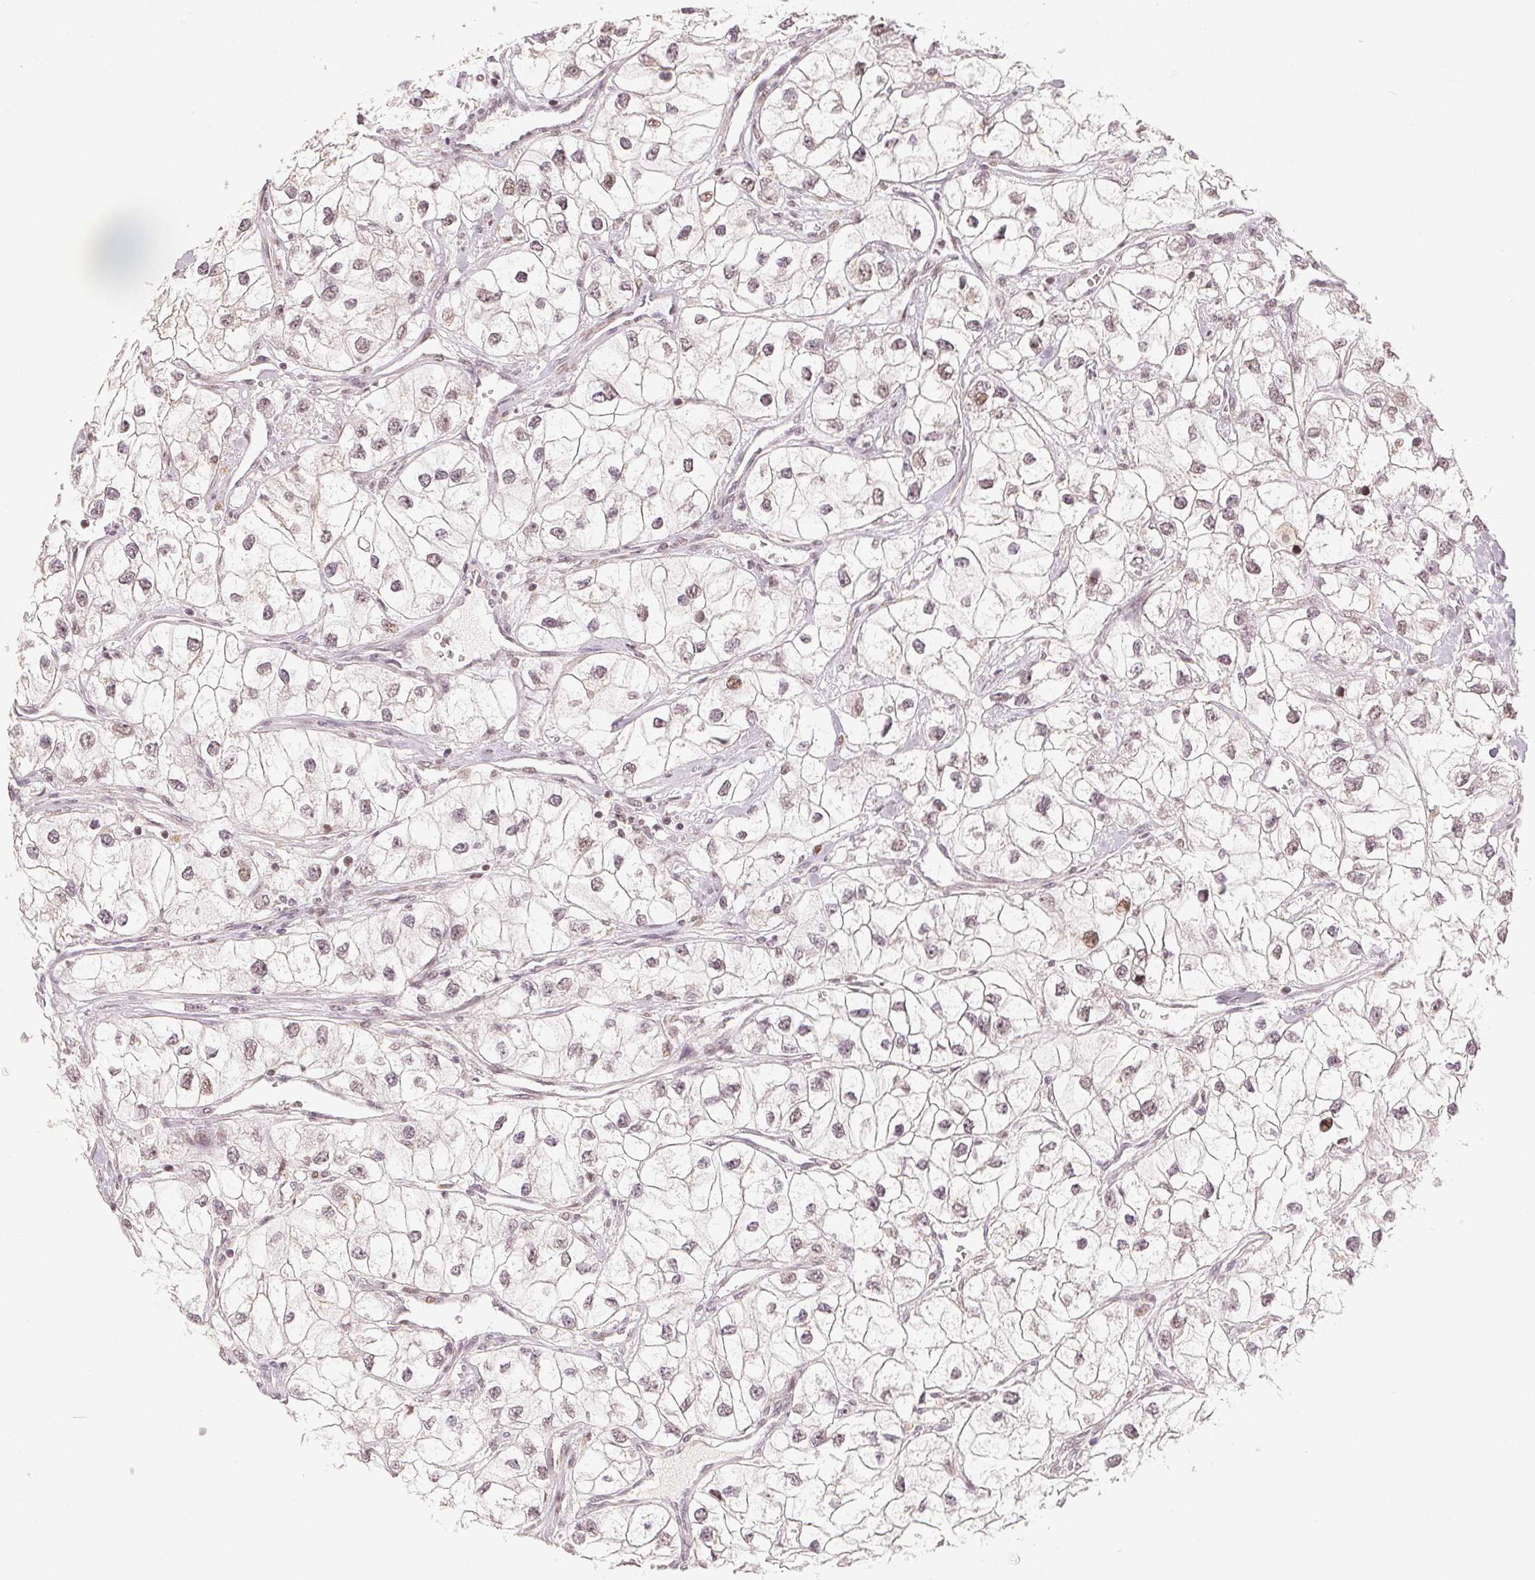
{"staining": {"intensity": "weak", "quantity": "<25%", "location": "nuclear"}, "tissue": "renal cancer", "cell_type": "Tumor cells", "image_type": "cancer", "snomed": [{"axis": "morphology", "description": "Adenocarcinoma, NOS"}, {"axis": "topography", "description": "Kidney"}], "caption": "This is an immunohistochemistry histopathology image of renal adenocarcinoma. There is no positivity in tumor cells.", "gene": "CCDC138", "patient": {"sex": "male", "age": 59}}